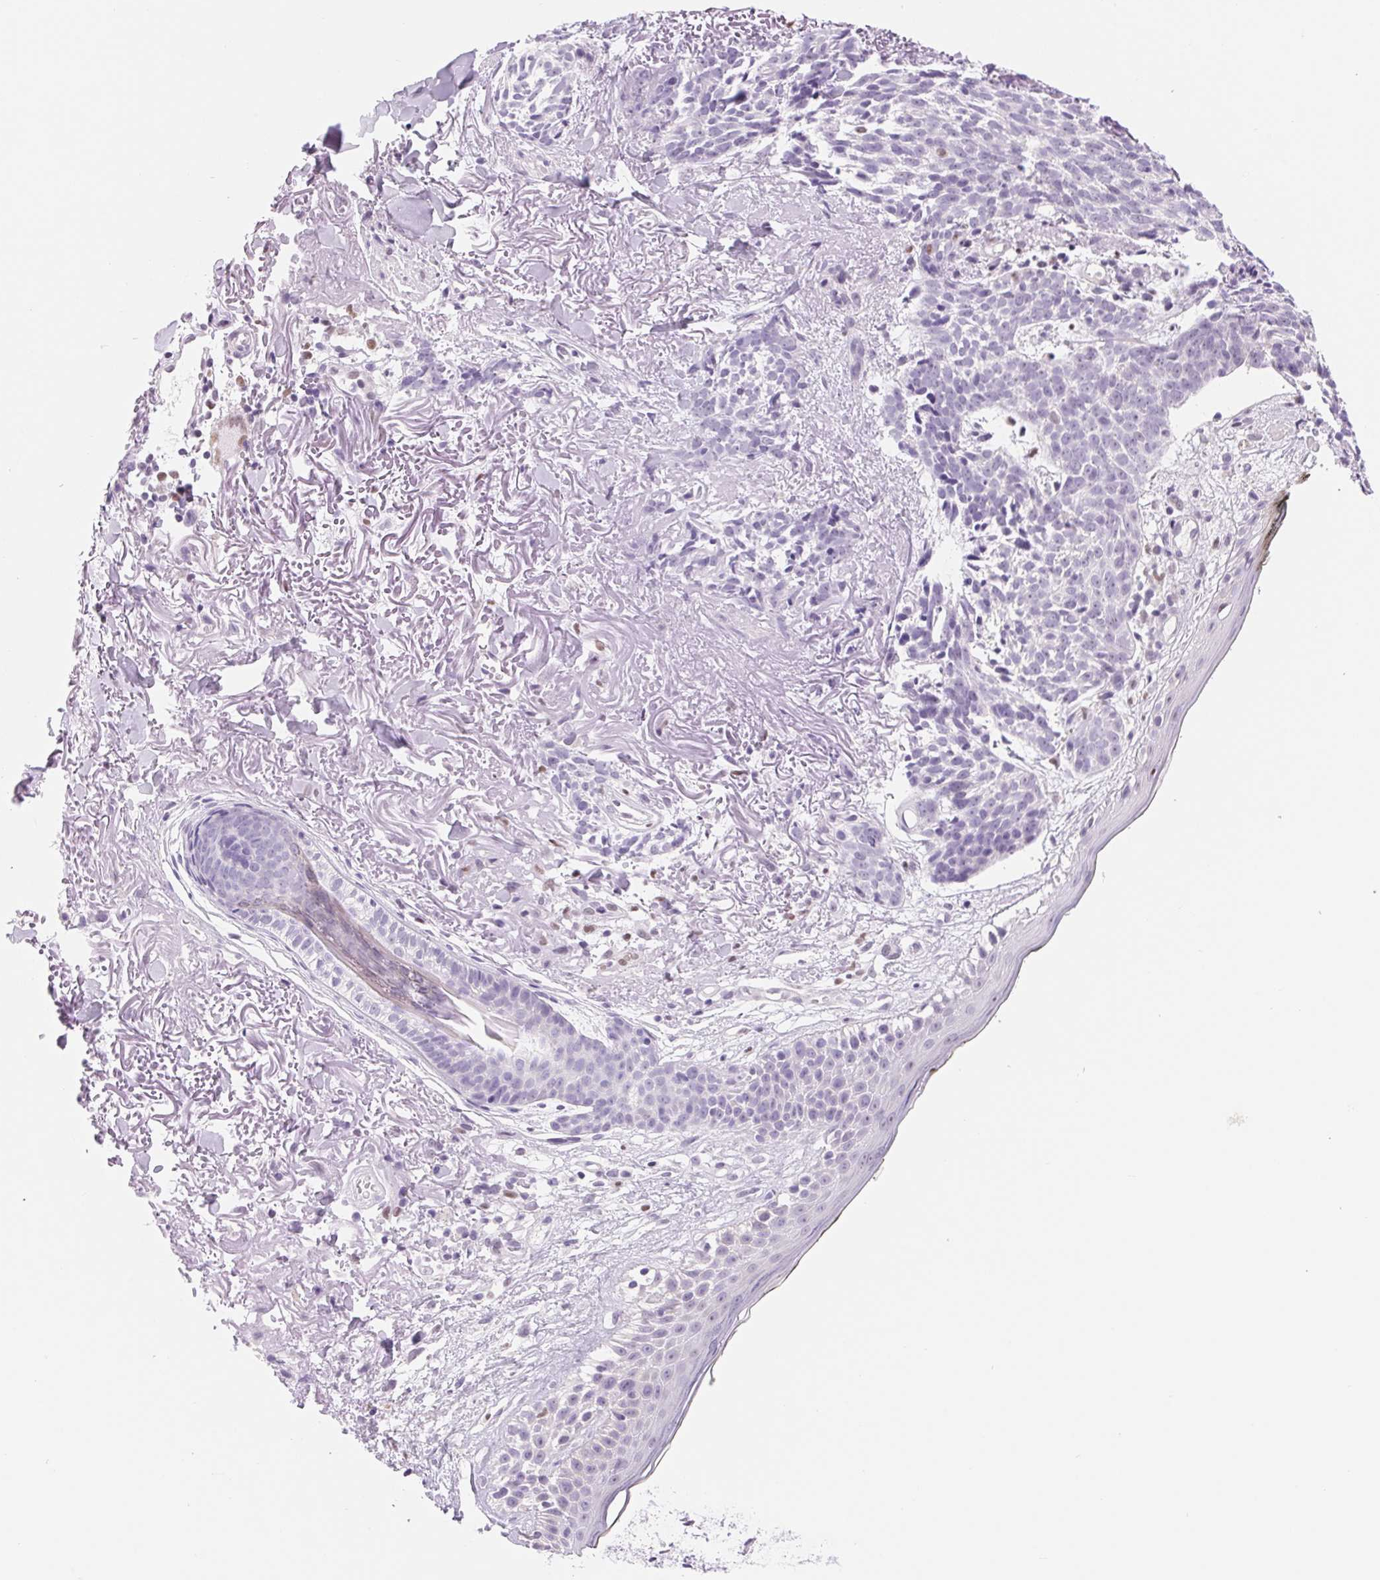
{"staining": {"intensity": "negative", "quantity": "none", "location": "none"}, "tissue": "skin cancer", "cell_type": "Tumor cells", "image_type": "cancer", "snomed": [{"axis": "morphology", "description": "Basal cell carcinoma"}, {"axis": "morphology", "description": "BCC, high aggressive"}, {"axis": "topography", "description": "Skin"}], "caption": "Immunohistochemistry (IHC) of human skin cancer shows no staining in tumor cells.", "gene": "ASGR2", "patient": {"sex": "female", "age": 86}}